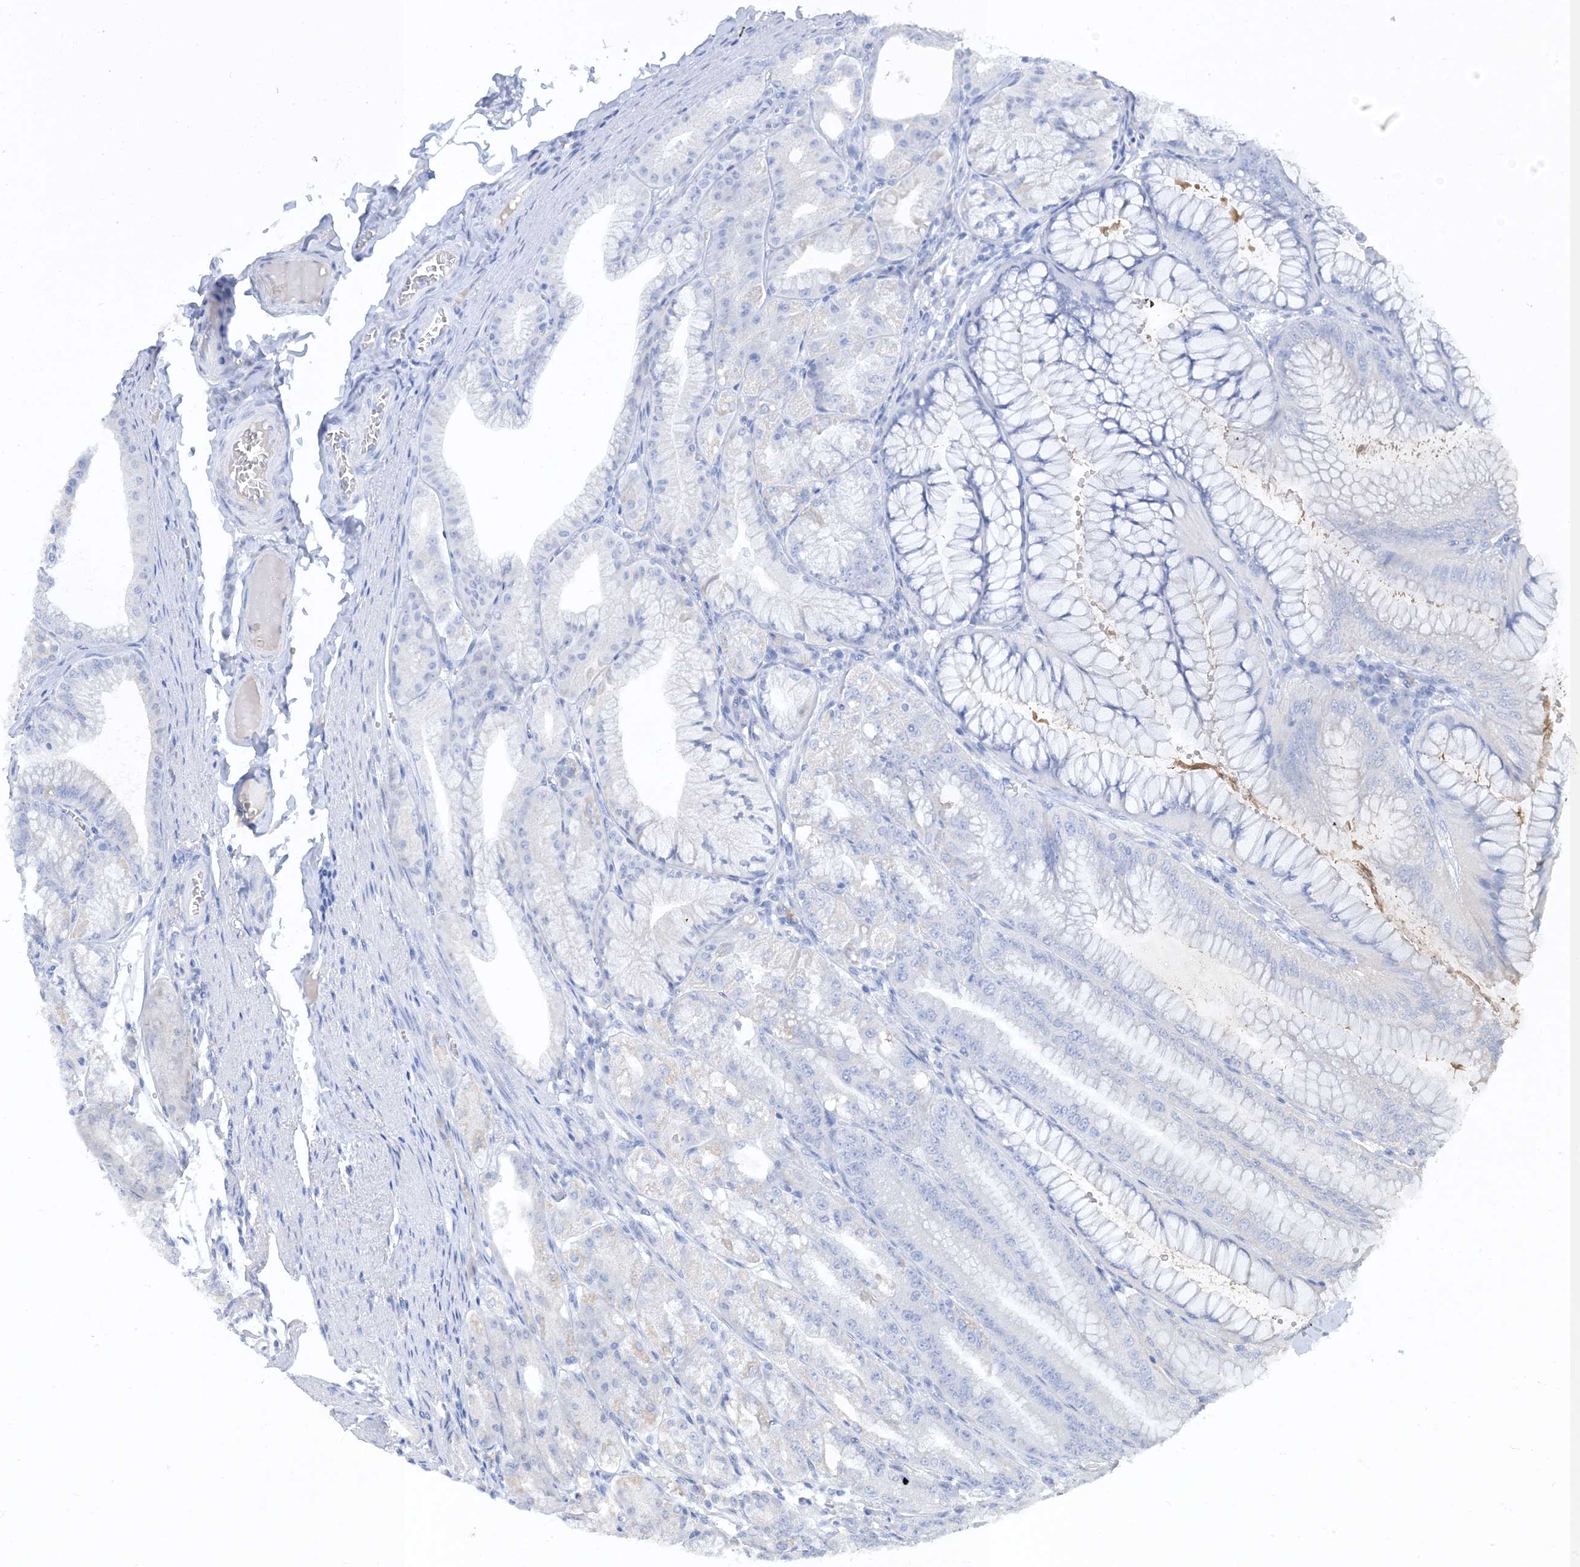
{"staining": {"intensity": "weak", "quantity": "<25%", "location": "cytoplasmic/membranous"}, "tissue": "stomach", "cell_type": "Glandular cells", "image_type": "normal", "snomed": [{"axis": "morphology", "description": "Normal tissue, NOS"}, {"axis": "topography", "description": "Stomach, lower"}], "caption": "Stomach stained for a protein using IHC shows no staining glandular cells.", "gene": "CTRL", "patient": {"sex": "male", "age": 71}}